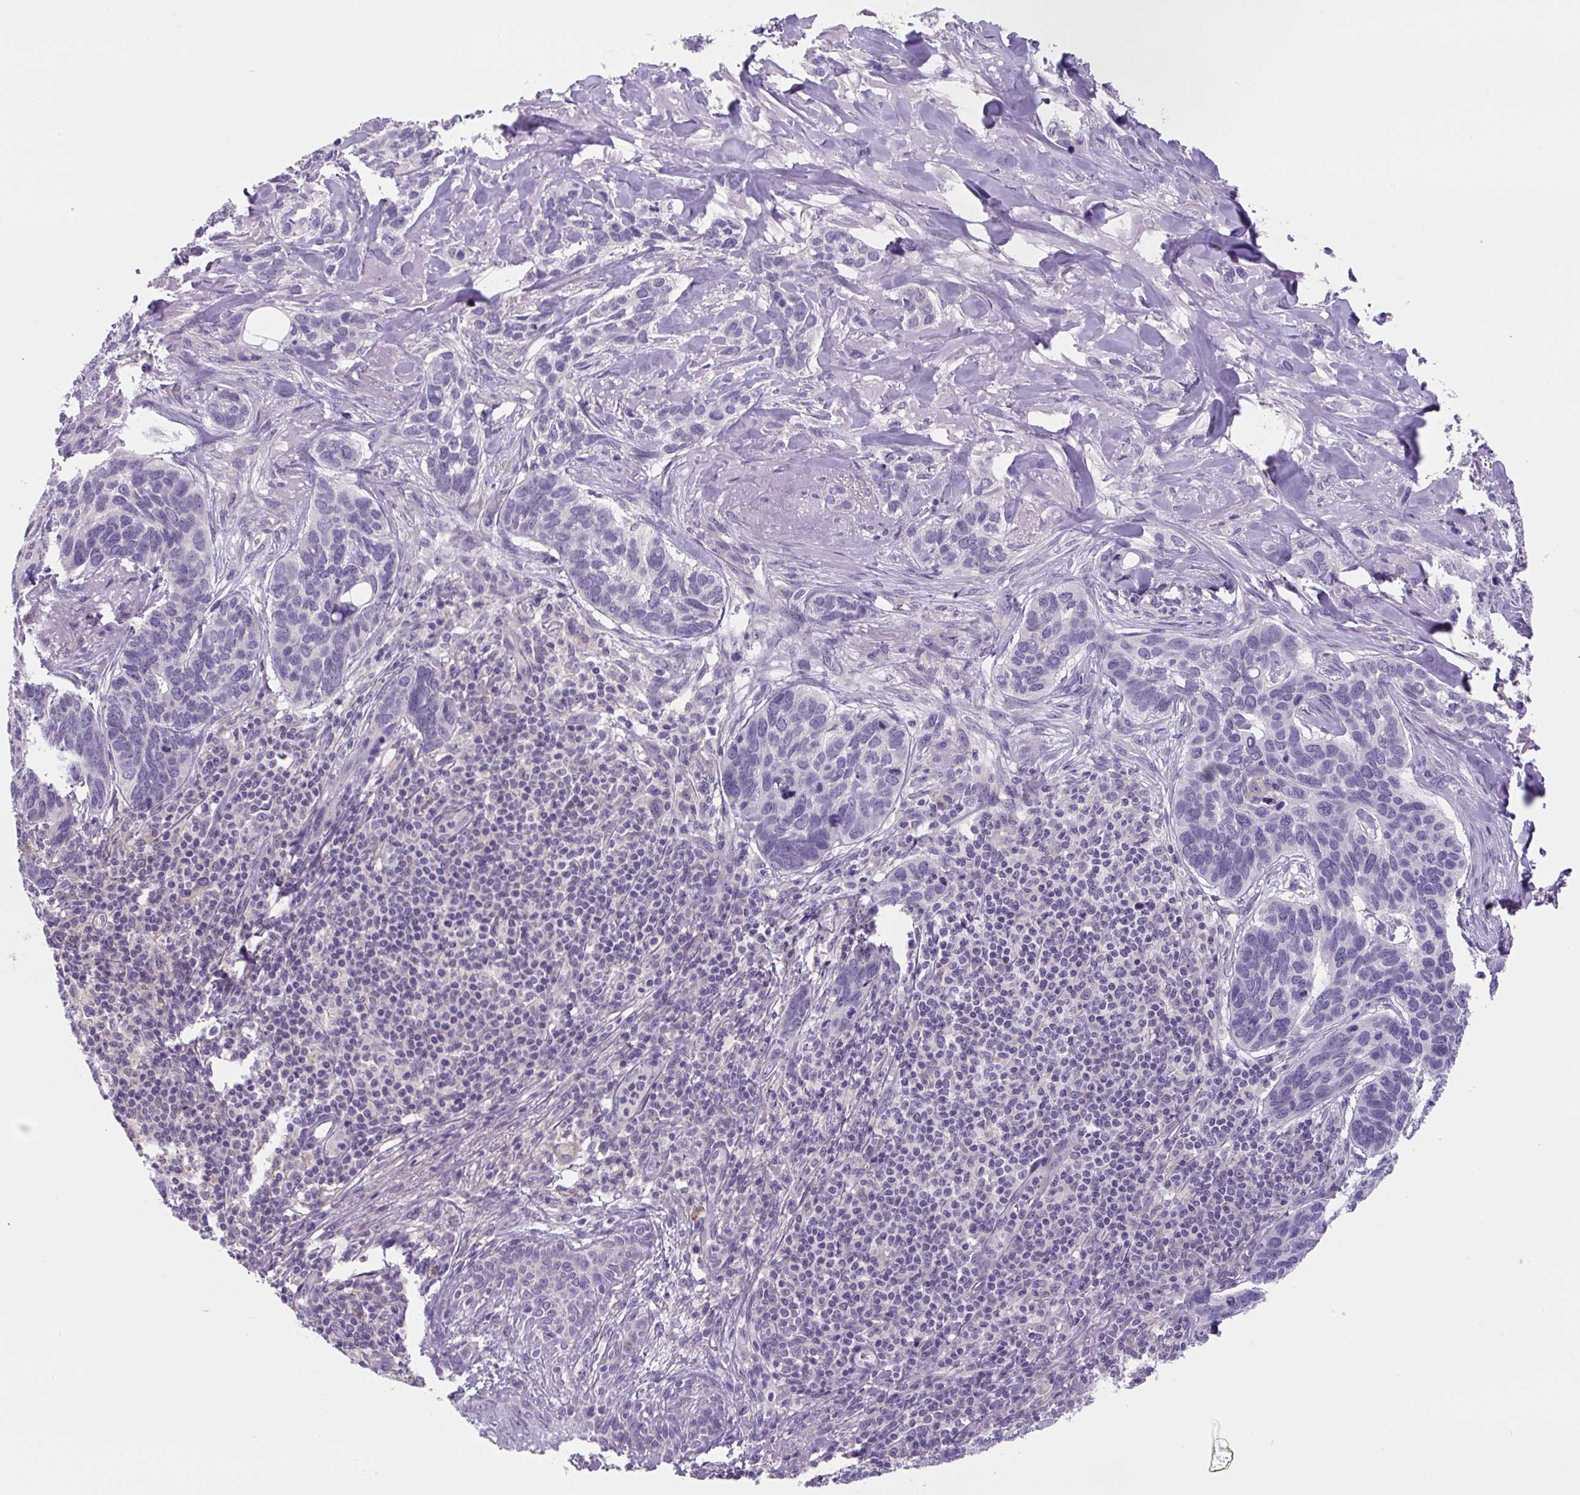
{"staining": {"intensity": "negative", "quantity": "none", "location": "none"}, "tissue": "skin cancer", "cell_type": "Tumor cells", "image_type": "cancer", "snomed": [{"axis": "morphology", "description": "Basal cell carcinoma"}, {"axis": "topography", "description": "Skin"}], "caption": "Skin basal cell carcinoma was stained to show a protein in brown. There is no significant expression in tumor cells.", "gene": "FZD5", "patient": {"sex": "male", "age": 86}}